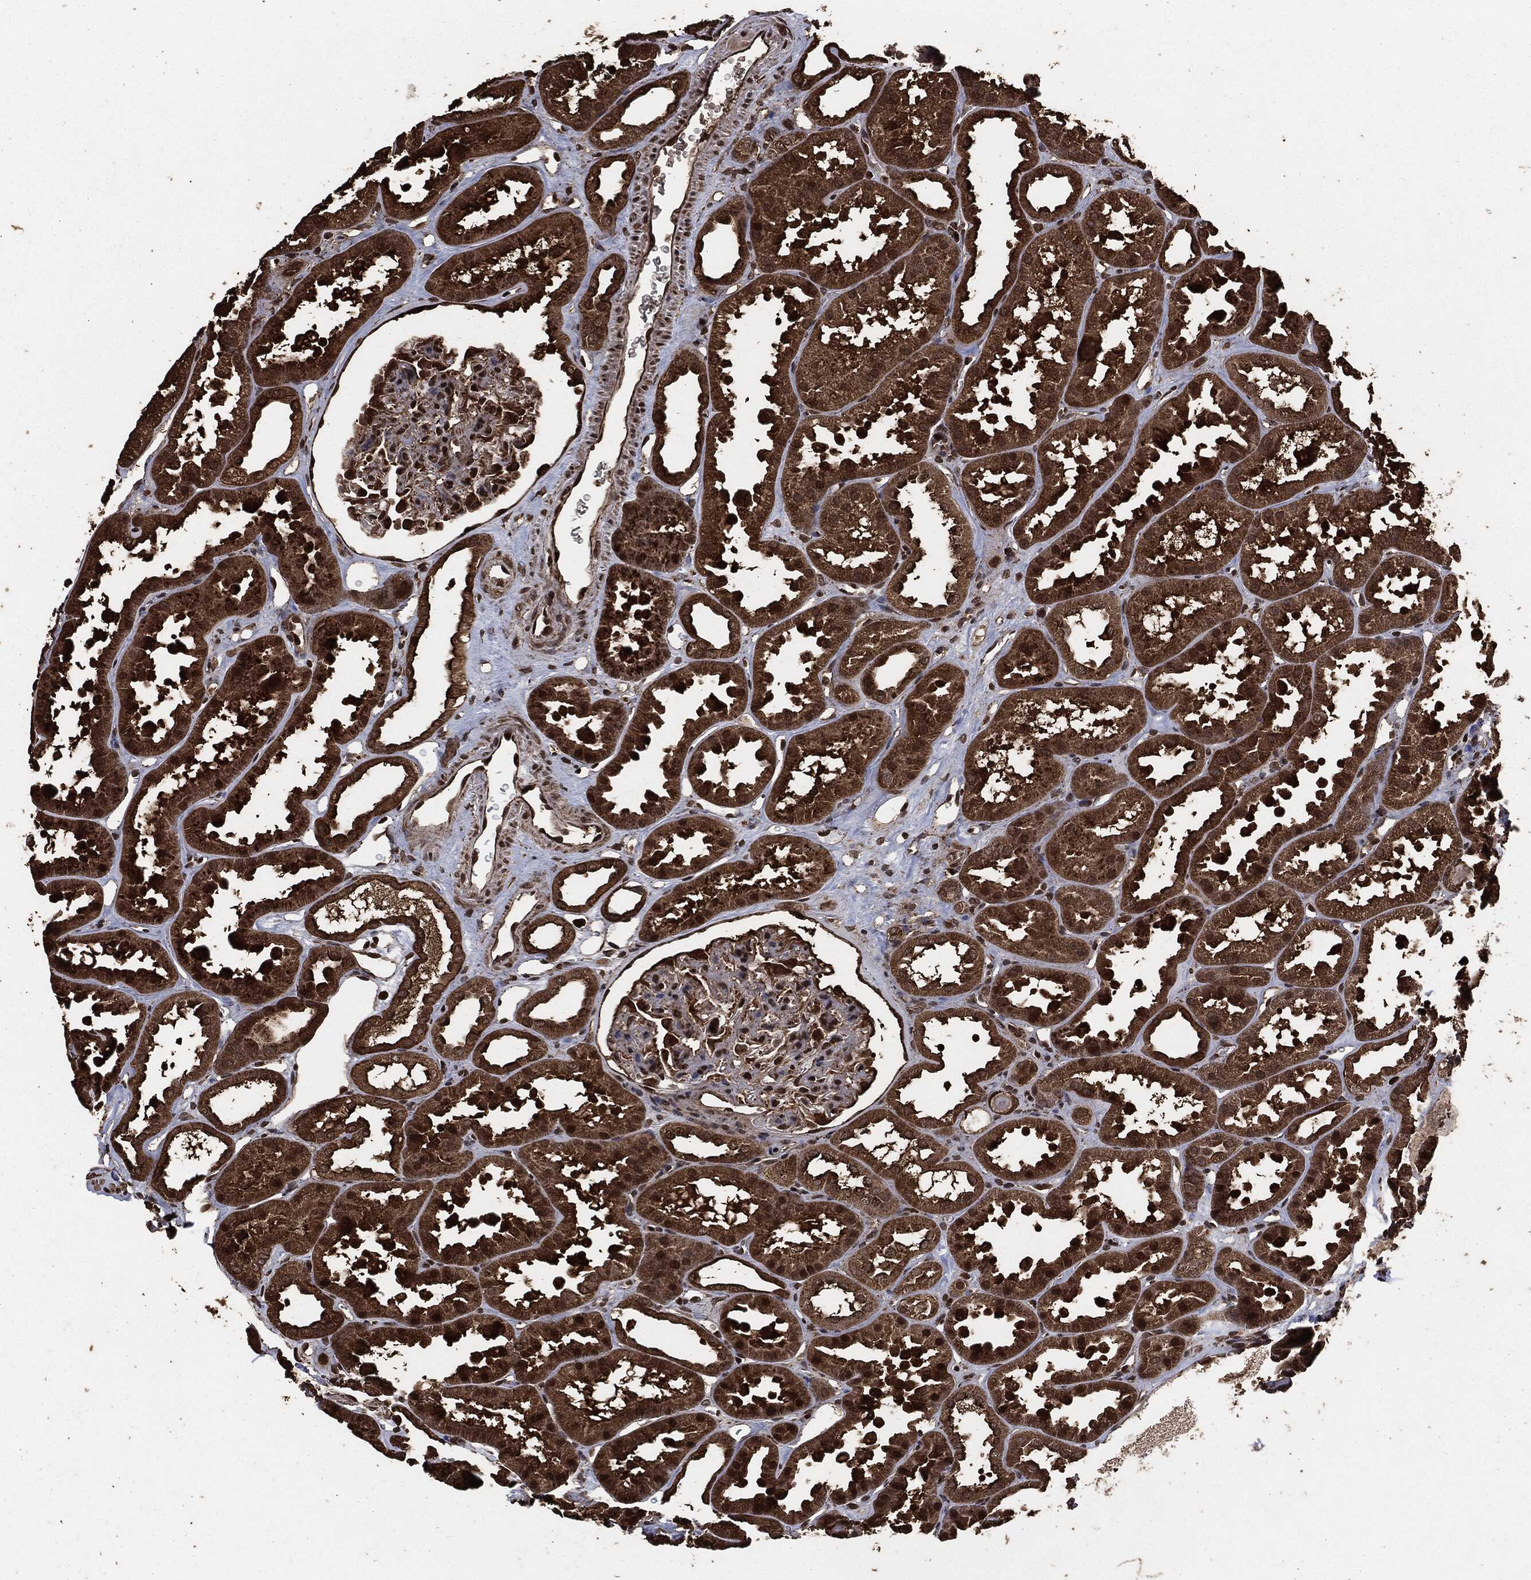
{"staining": {"intensity": "strong", "quantity": ">75%", "location": "nuclear"}, "tissue": "kidney", "cell_type": "Cells in glomeruli", "image_type": "normal", "snomed": [{"axis": "morphology", "description": "Normal tissue, NOS"}, {"axis": "topography", "description": "Kidney"}], "caption": "Brown immunohistochemical staining in normal human kidney shows strong nuclear staining in about >75% of cells in glomeruli. The staining was performed using DAB to visualize the protein expression in brown, while the nuclei were stained in blue with hematoxylin (Magnification: 20x).", "gene": "EGFR", "patient": {"sex": "male", "age": 61}}